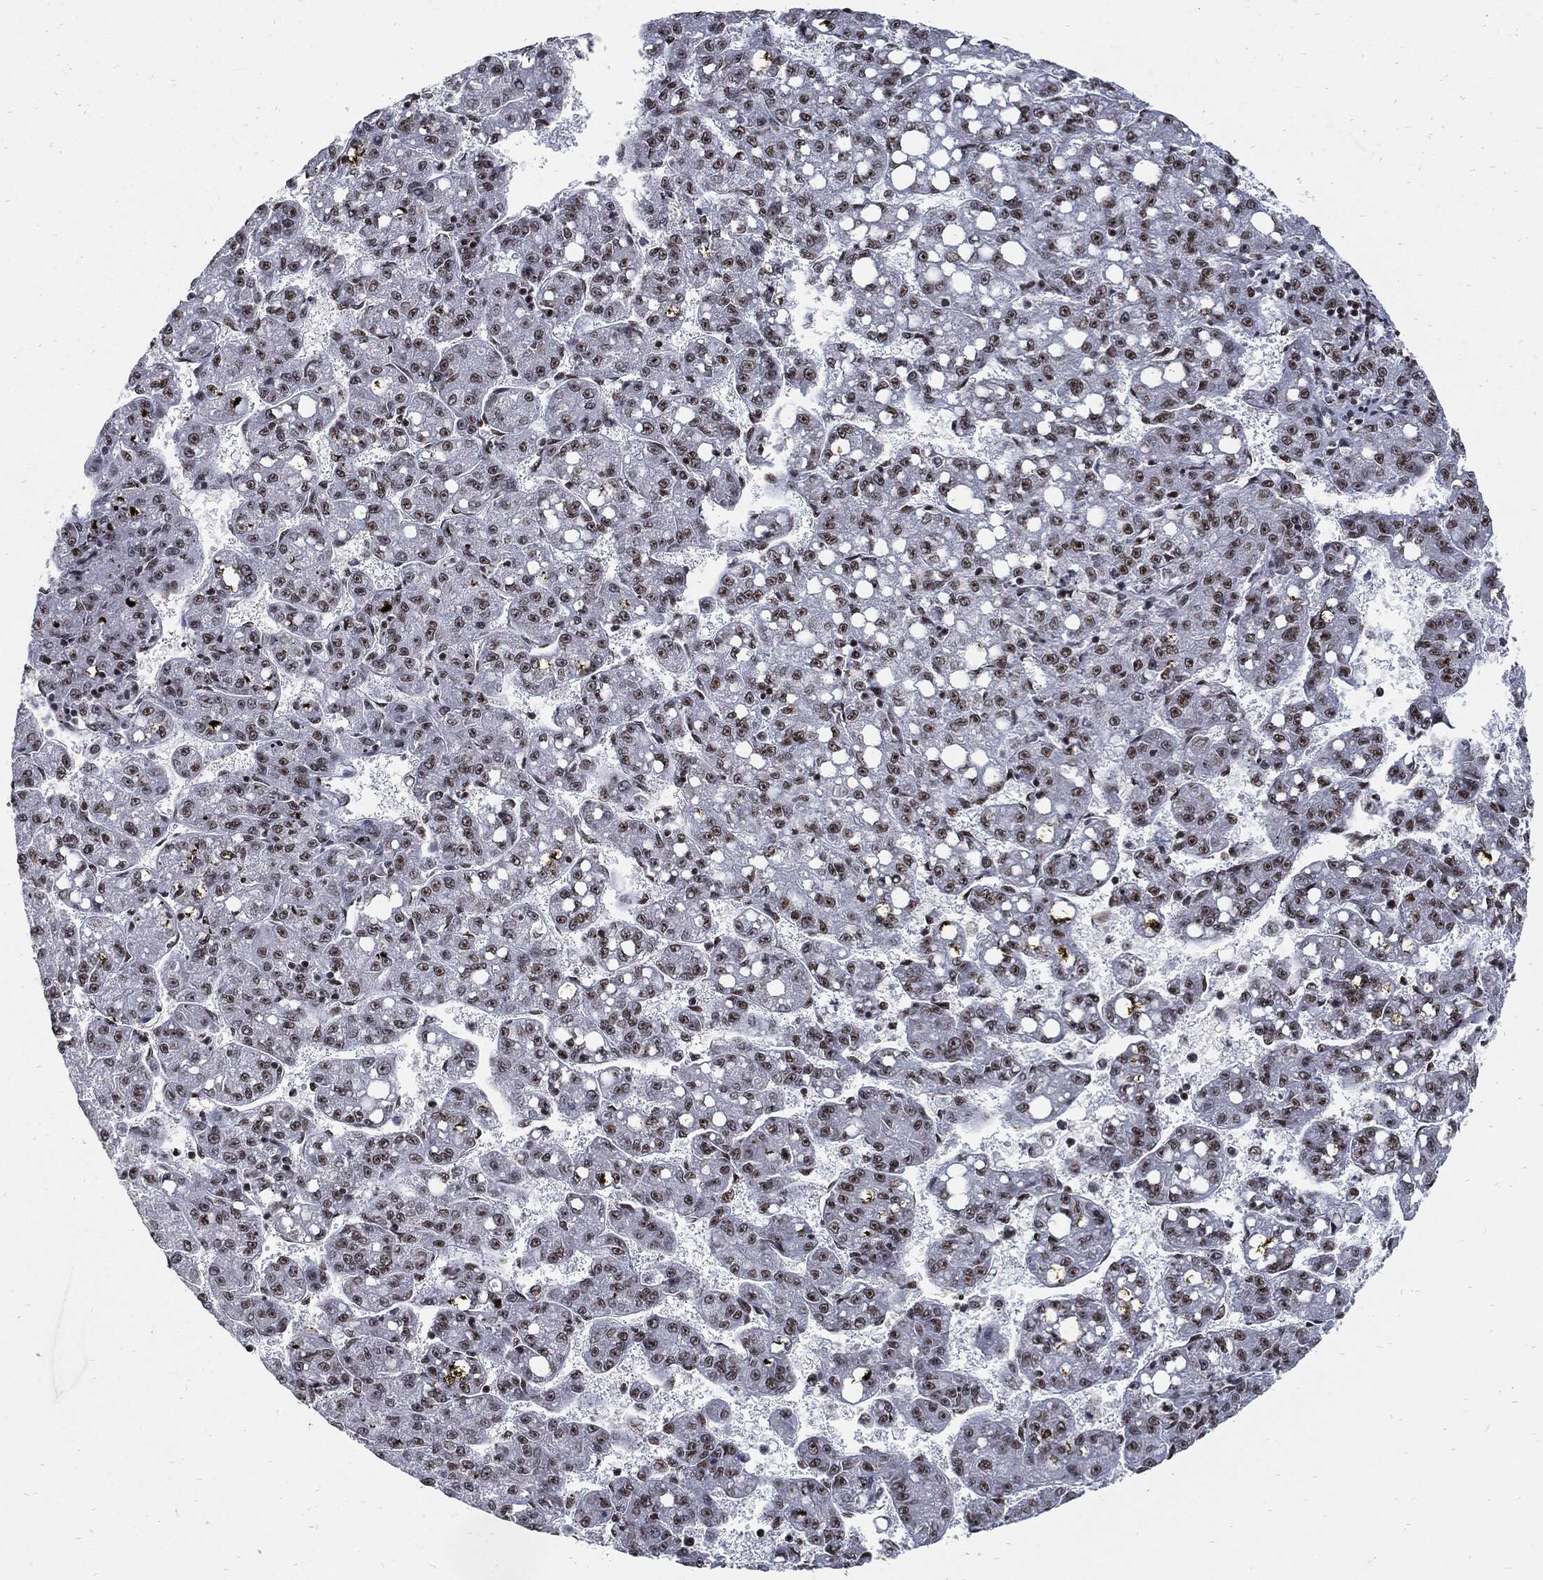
{"staining": {"intensity": "moderate", "quantity": "25%-75%", "location": "nuclear"}, "tissue": "liver cancer", "cell_type": "Tumor cells", "image_type": "cancer", "snomed": [{"axis": "morphology", "description": "Carcinoma, Hepatocellular, NOS"}, {"axis": "topography", "description": "Liver"}], "caption": "DAB immunohistochemical staining of liver cancer exhibits moderate nuclear protein staining in about 25%-75% of tumor cells.", "gene": "TERF2", "patient": {"sex": "female", "age": 65}}